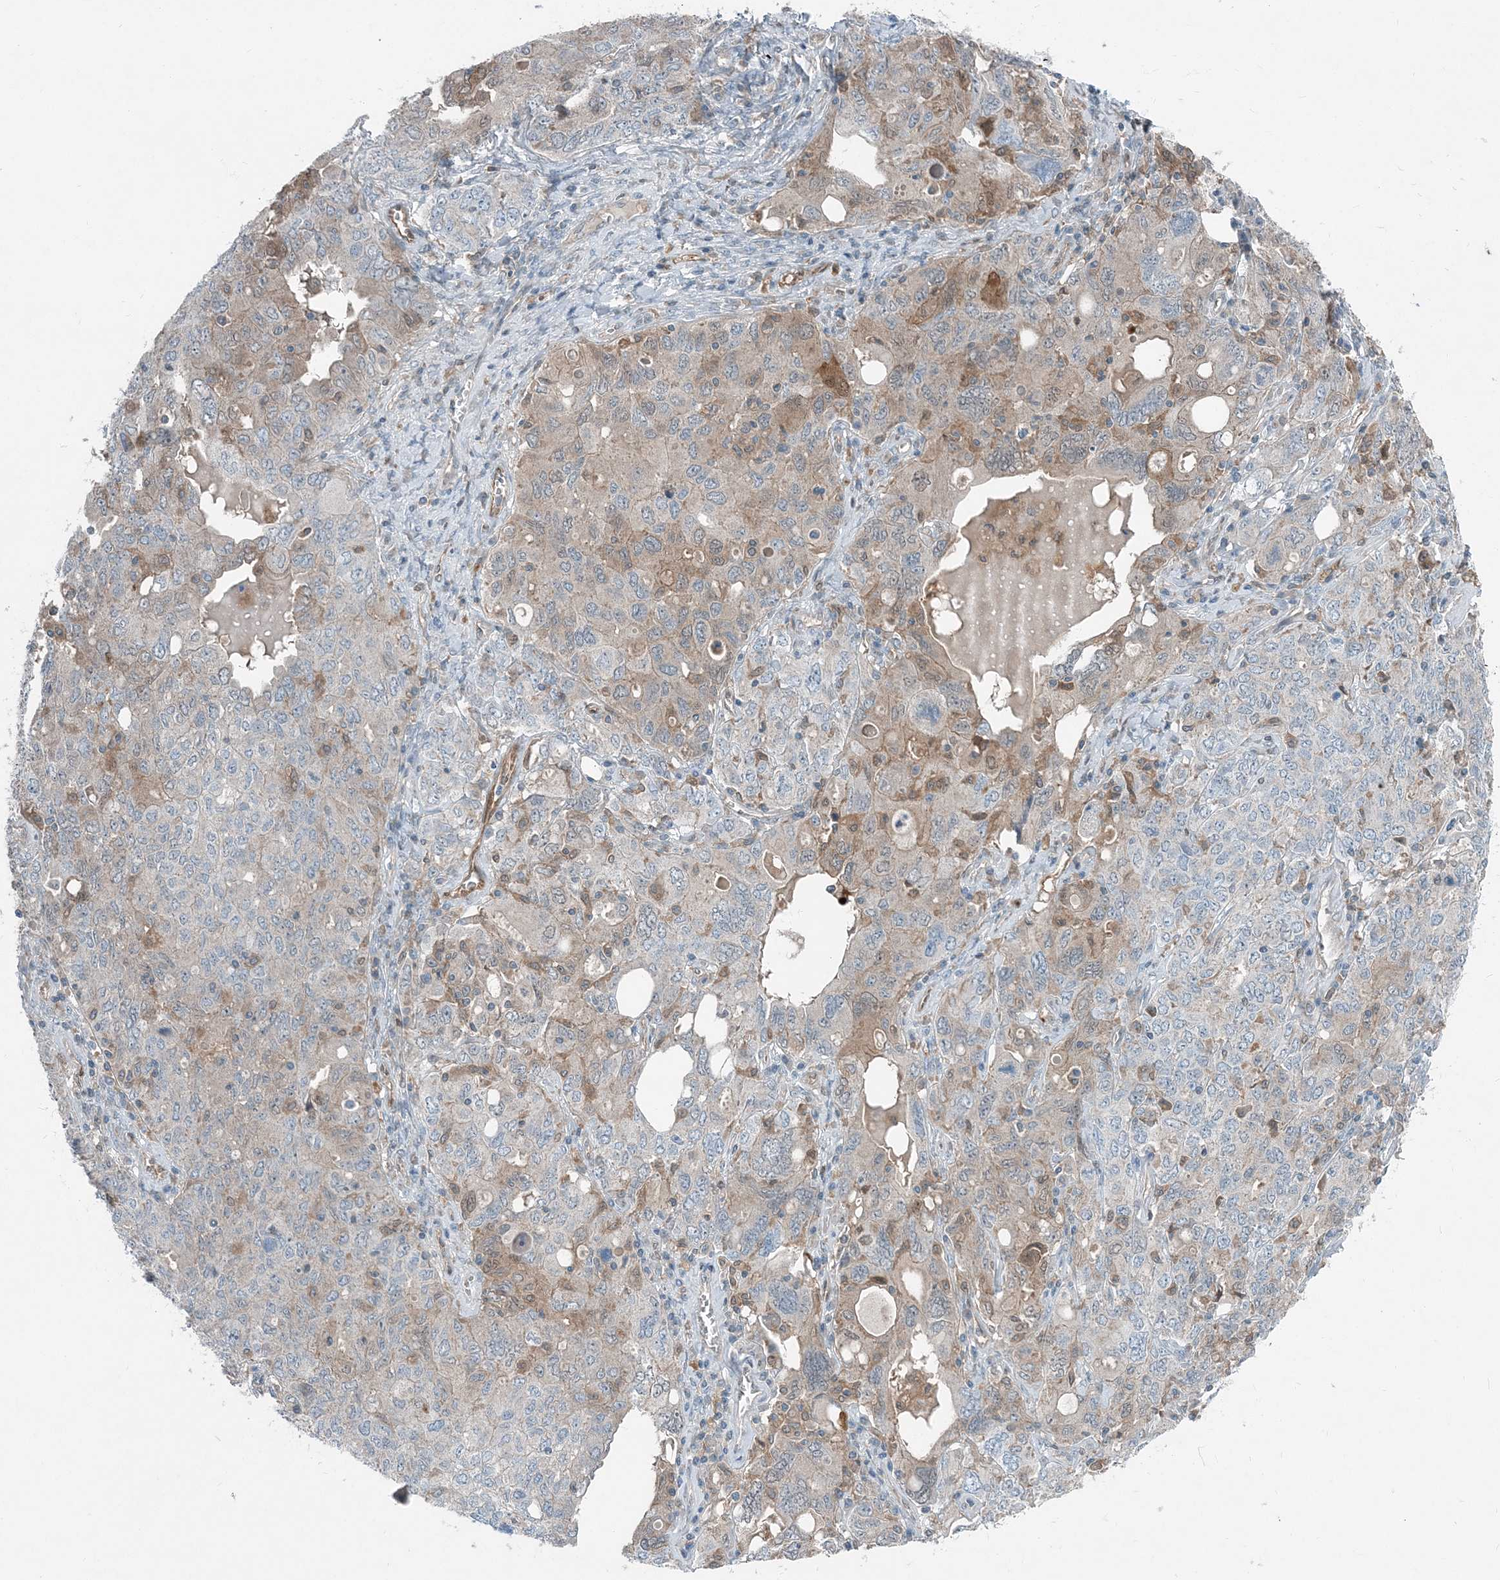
{"staining": {"intensity": "weak", "quantity": "<25%", "location": "cytoplasmic/membranous"}, "tissue": "ovarian cancer", "cell_type": "Tumor cells", "image_type": "cancer", "snomed": [{"axis": "morphology", "description": "Carcinoma, endometroid"}, {"axis": "topography", "description": "Ovary"}], "caption": "Micrograph shows no significant protein staining in tumor cells of endometroid carcinoma (ovarian). (DAB immunohistochemistry (IHC) with hematoxylin counter stain).", "gene": "ARMH1", "patient": {"sex": "female", "age": 62}}